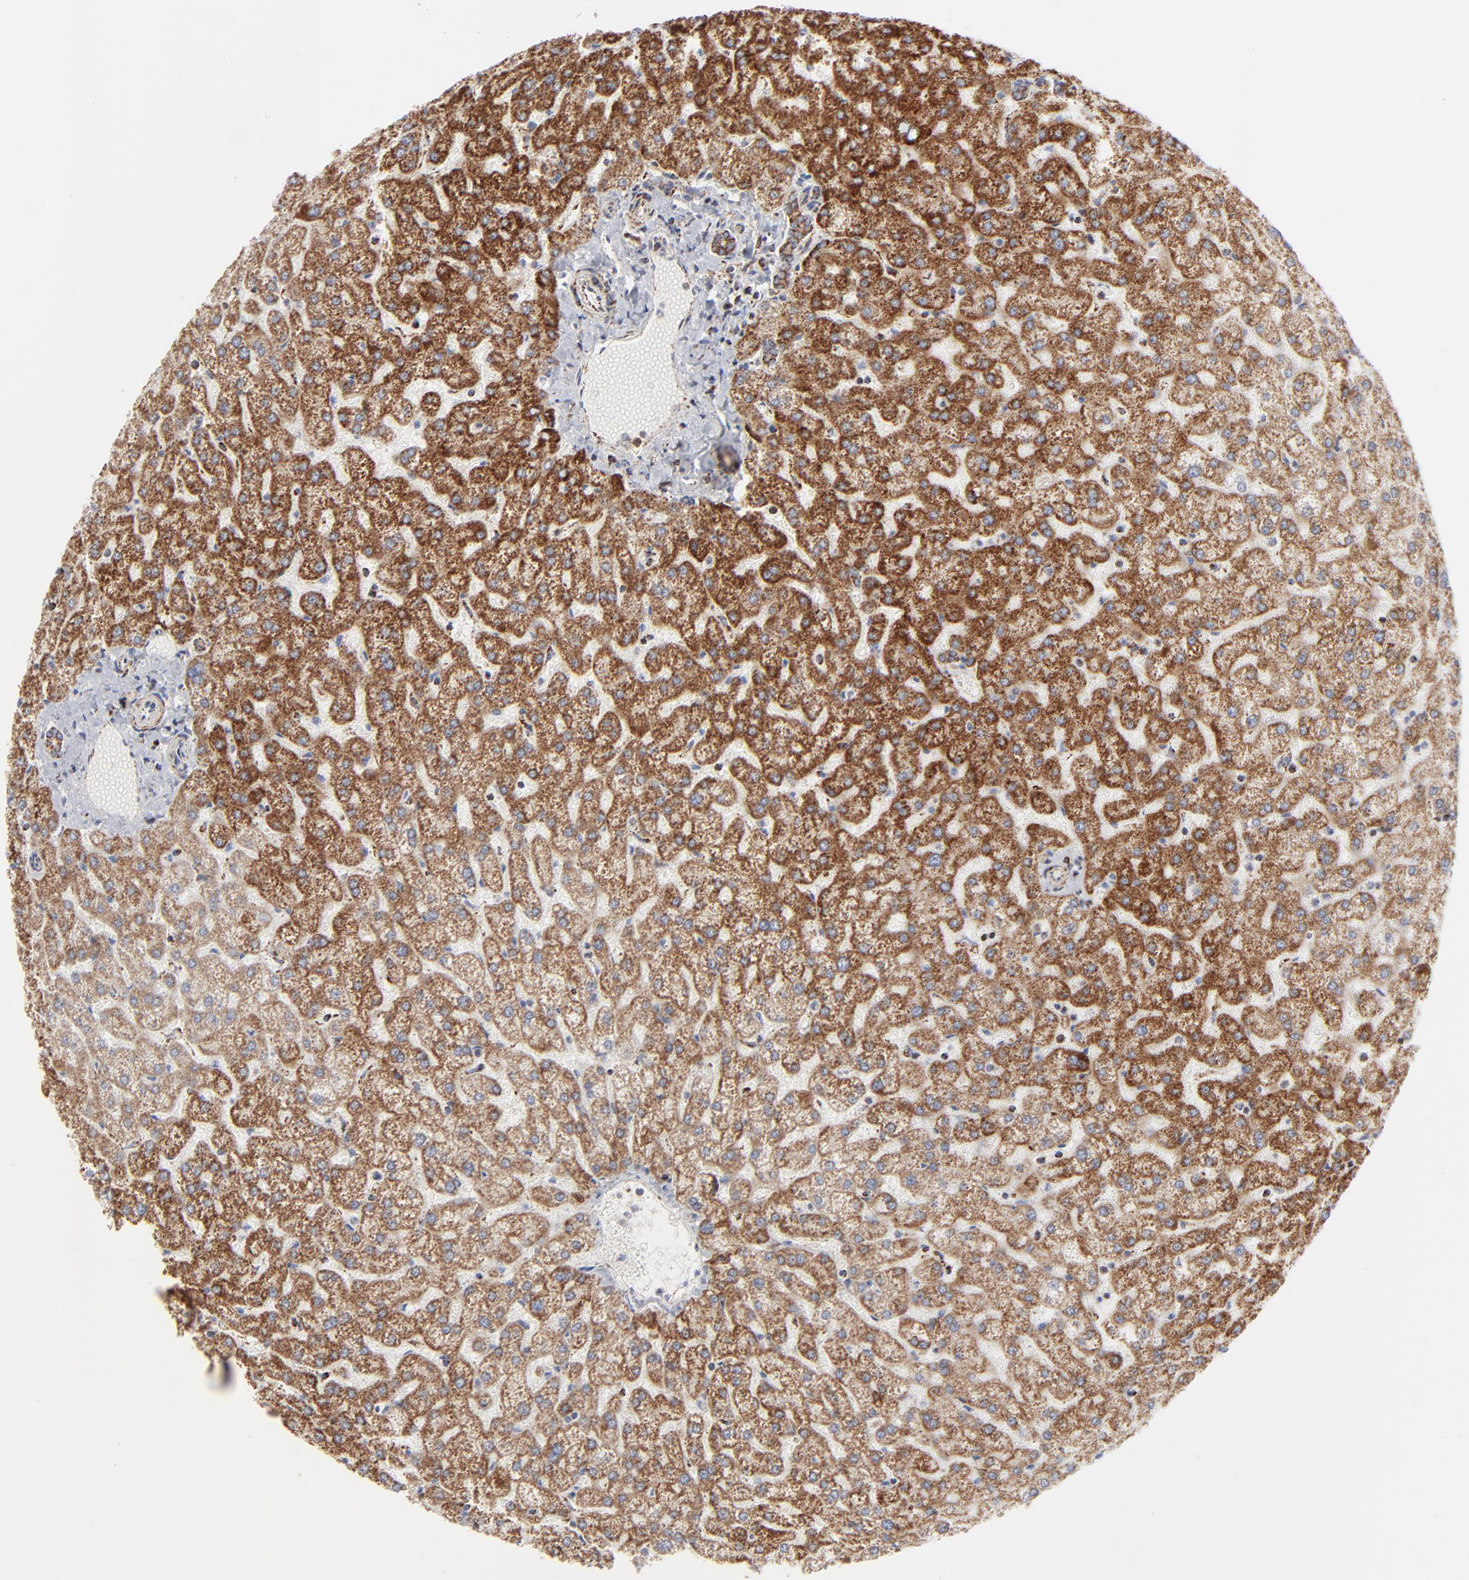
{"staining": {"intensity": "moderate", "quantity": ">75%", "location": "cytoplasmic/membranous"}, "tissue": "liver", "cell_type": "Cholangiocytes", "image_type": "normal", "snomed": [{"axis": "morphology", "description": "Normal tissue, NOS"}, {"axis": "topography", "description": "Liver"}], "caption": "This image demonstrates immunohistochemistry staining of benign liver, with medium moderate cytoplasmic/membranous expression in approximately >75% of cholangiocytes.", "gene": "ASB3", "patient": {"sex": "female", "age": 32}}